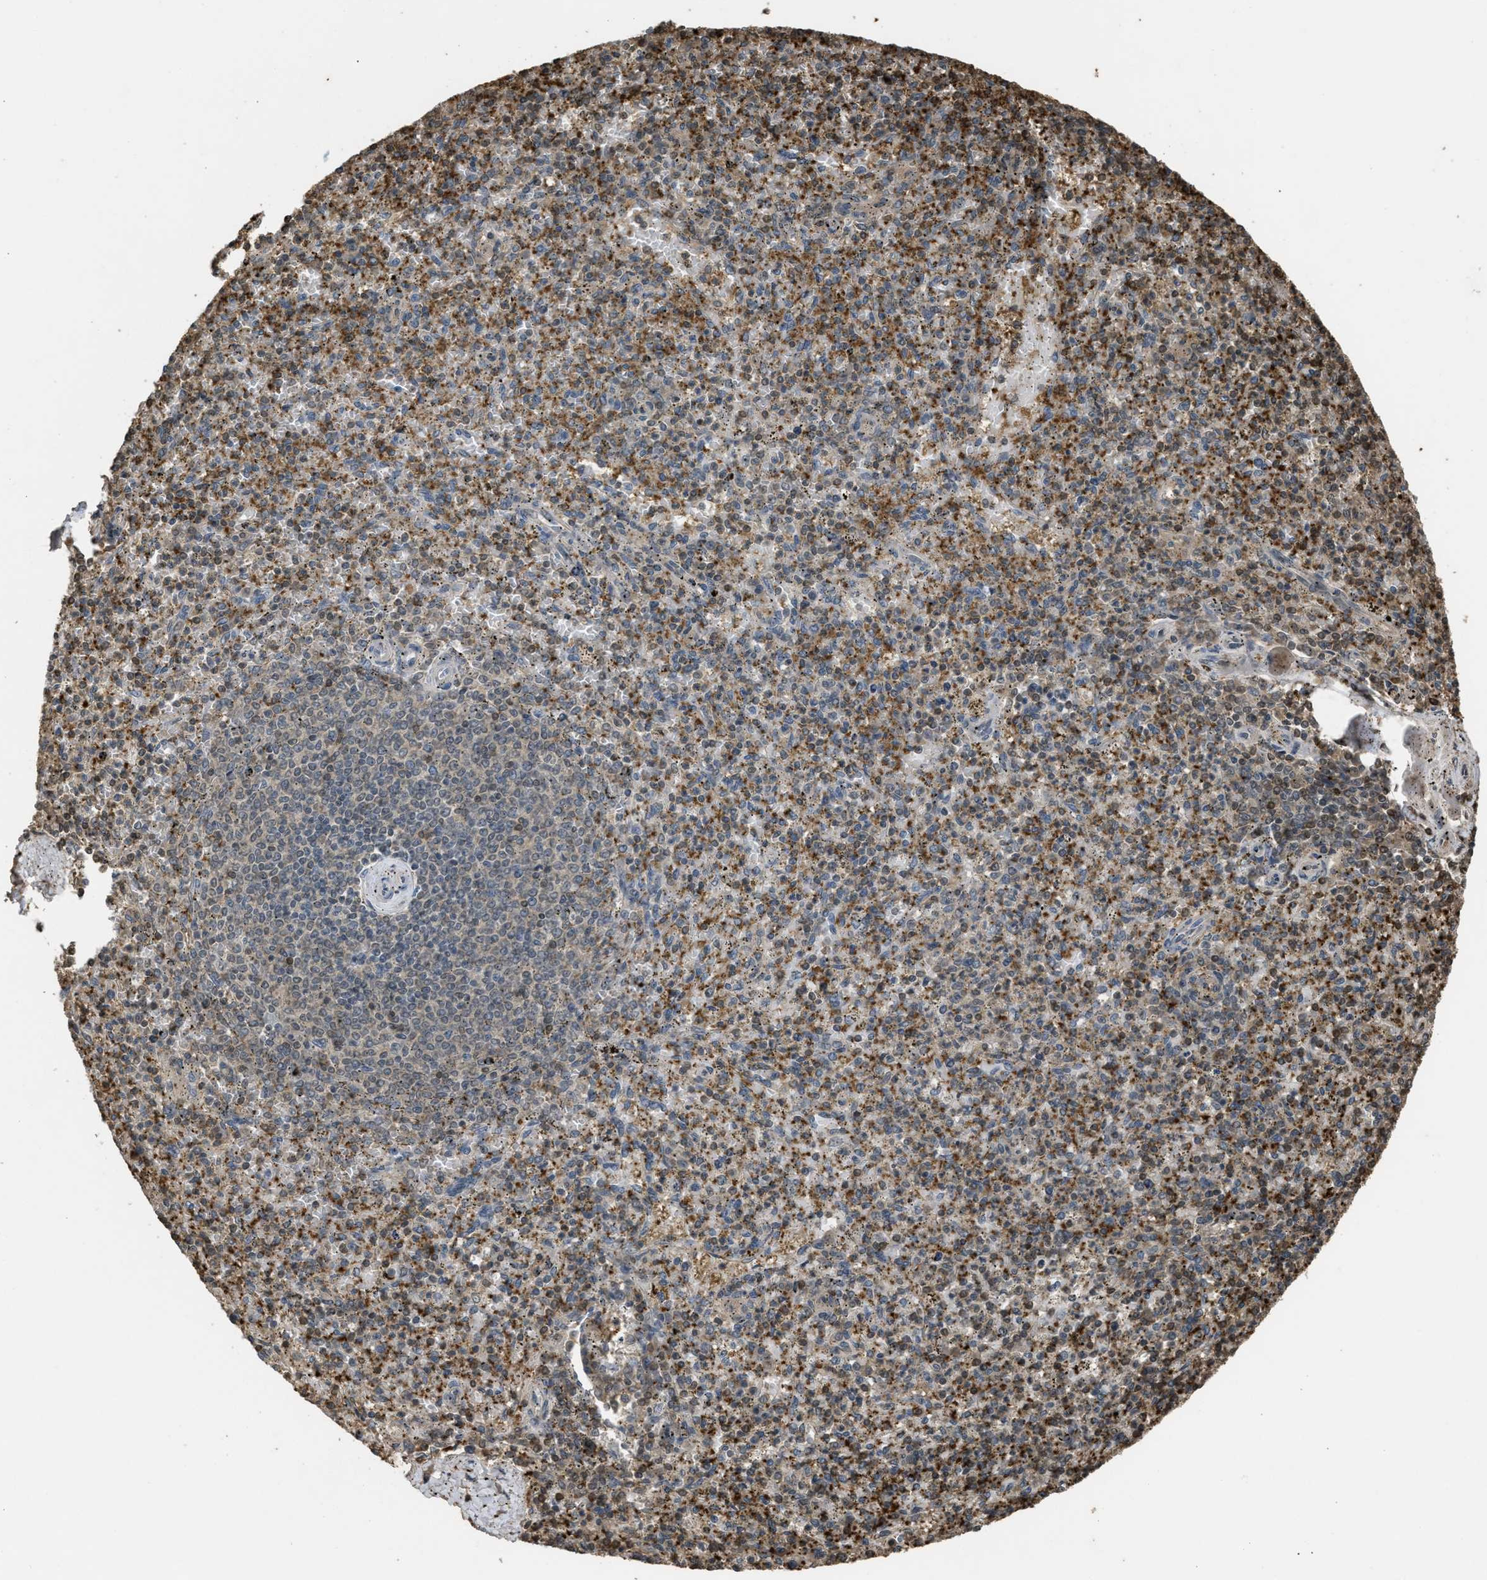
{"staining": {"intensity": "moderate", "quantity": "25%-75%", "location": "cytoplasmic/membranous"}, "tissue": "spleen", "cell_type": "Cells in red pulp", "image_type": "normal", "snomed": [{"axis": "morphology", "description": "Normal tissue, NOS"}, {"axis": "topography", "description": "Spleen"}], "caption": "DAB immunohistochemical staining of unremarkable human spleen exhibits moderate cytoplasmic/membranous protein positivity in approximately 25%-75% of cells in red pulp.", "gene": "ARHGDIA", "patient": {"sex": "male", "age": 72}}